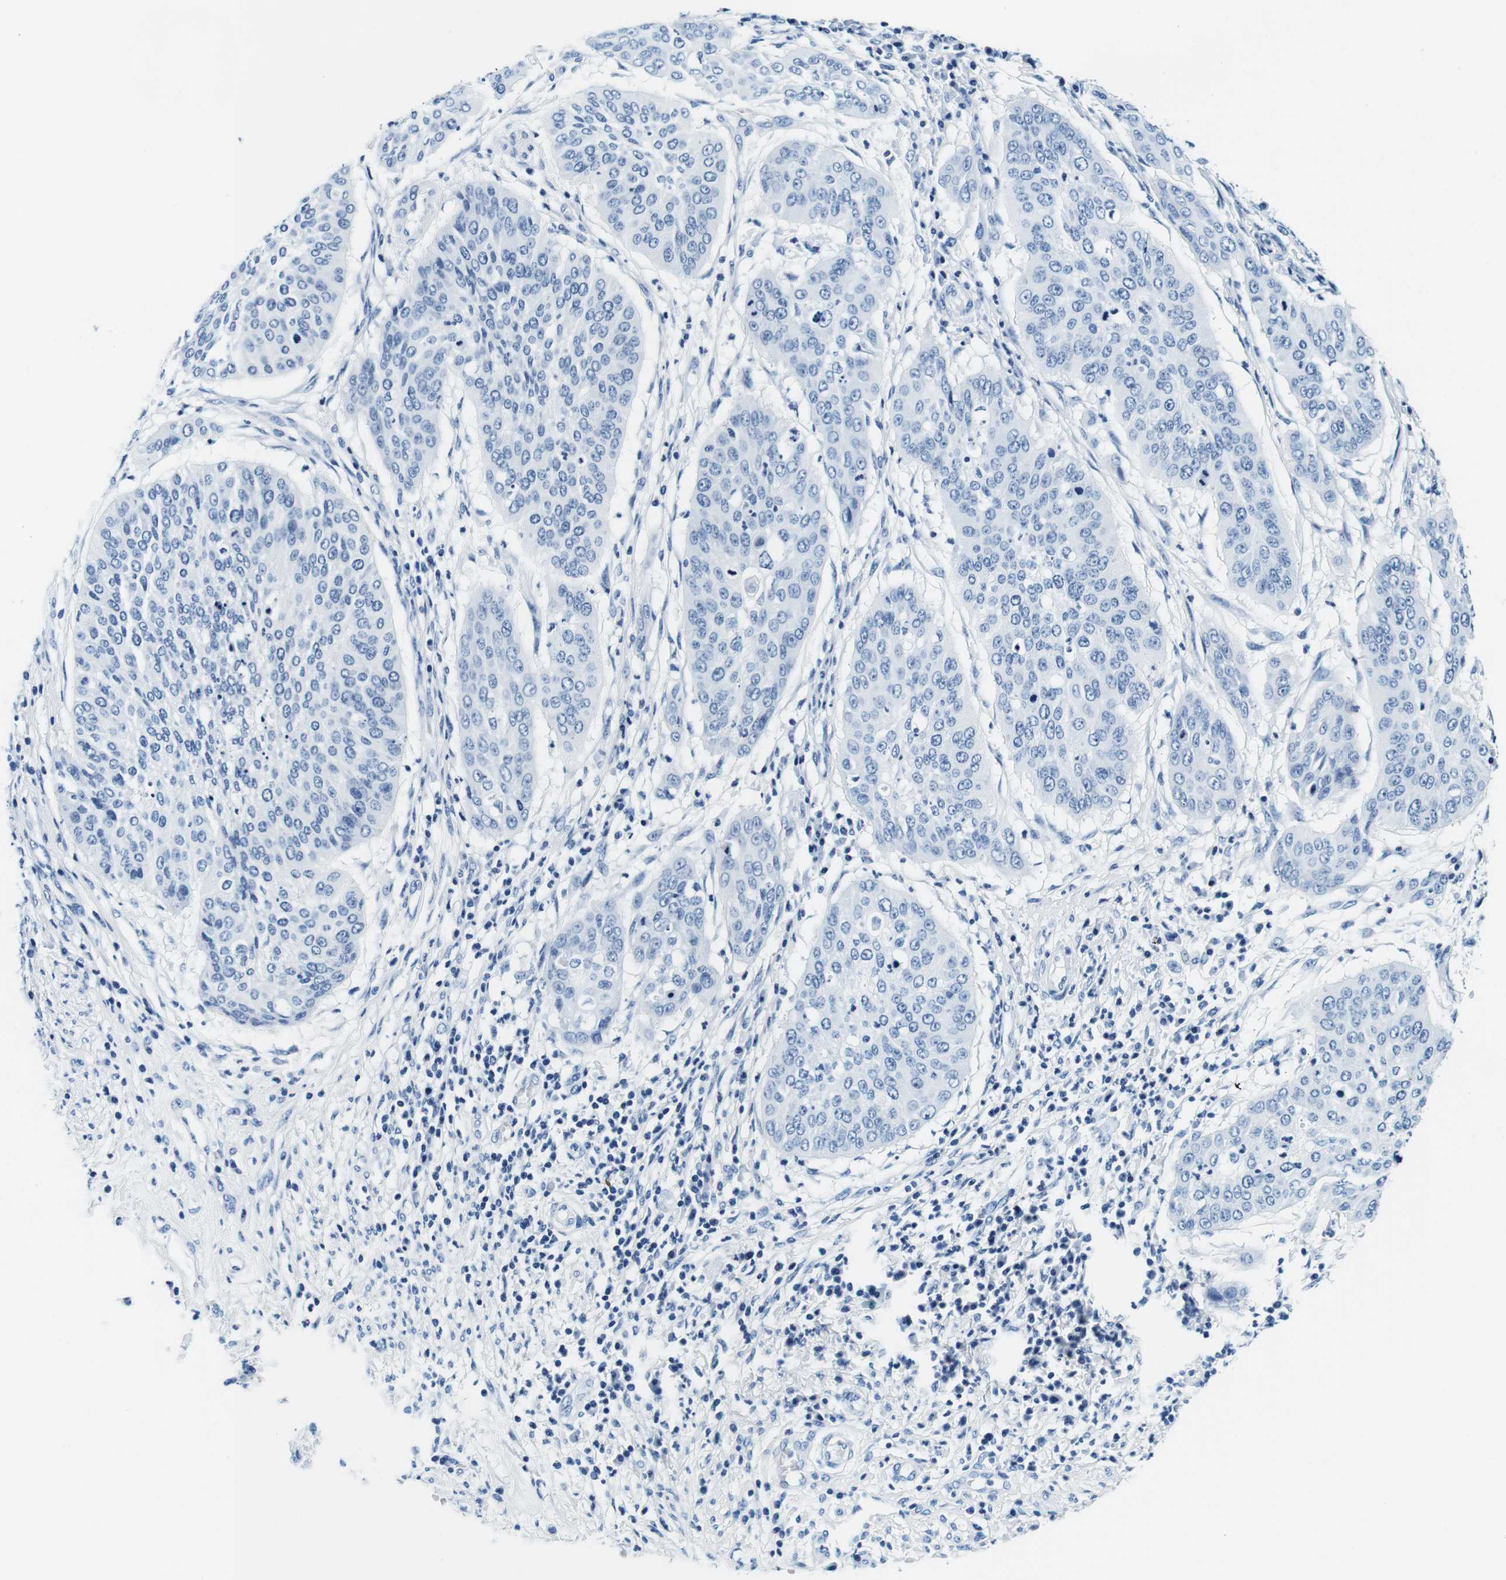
{"staining": {"intensity": "negative", "quantity": "none", "location": "none"}, "tissue": "cervical cancer", "cell_type": "Tumor cells", "image_type": "cancer", "snomed": [{"axis": "morphology", "description": "Normal tissue, NOS"}, {"axis": "morphology", "description": "Squamous cell carcinoma, NOS"}, {"axis": "topography", "description": "Cervix"}], "caption": "There is no significant positivity in tumor cells of cervical cancer. (IHC, brightfield microscopy, high magnification).", "gene": "ELANE", "patient": {"sex": "female", "age": 39}}